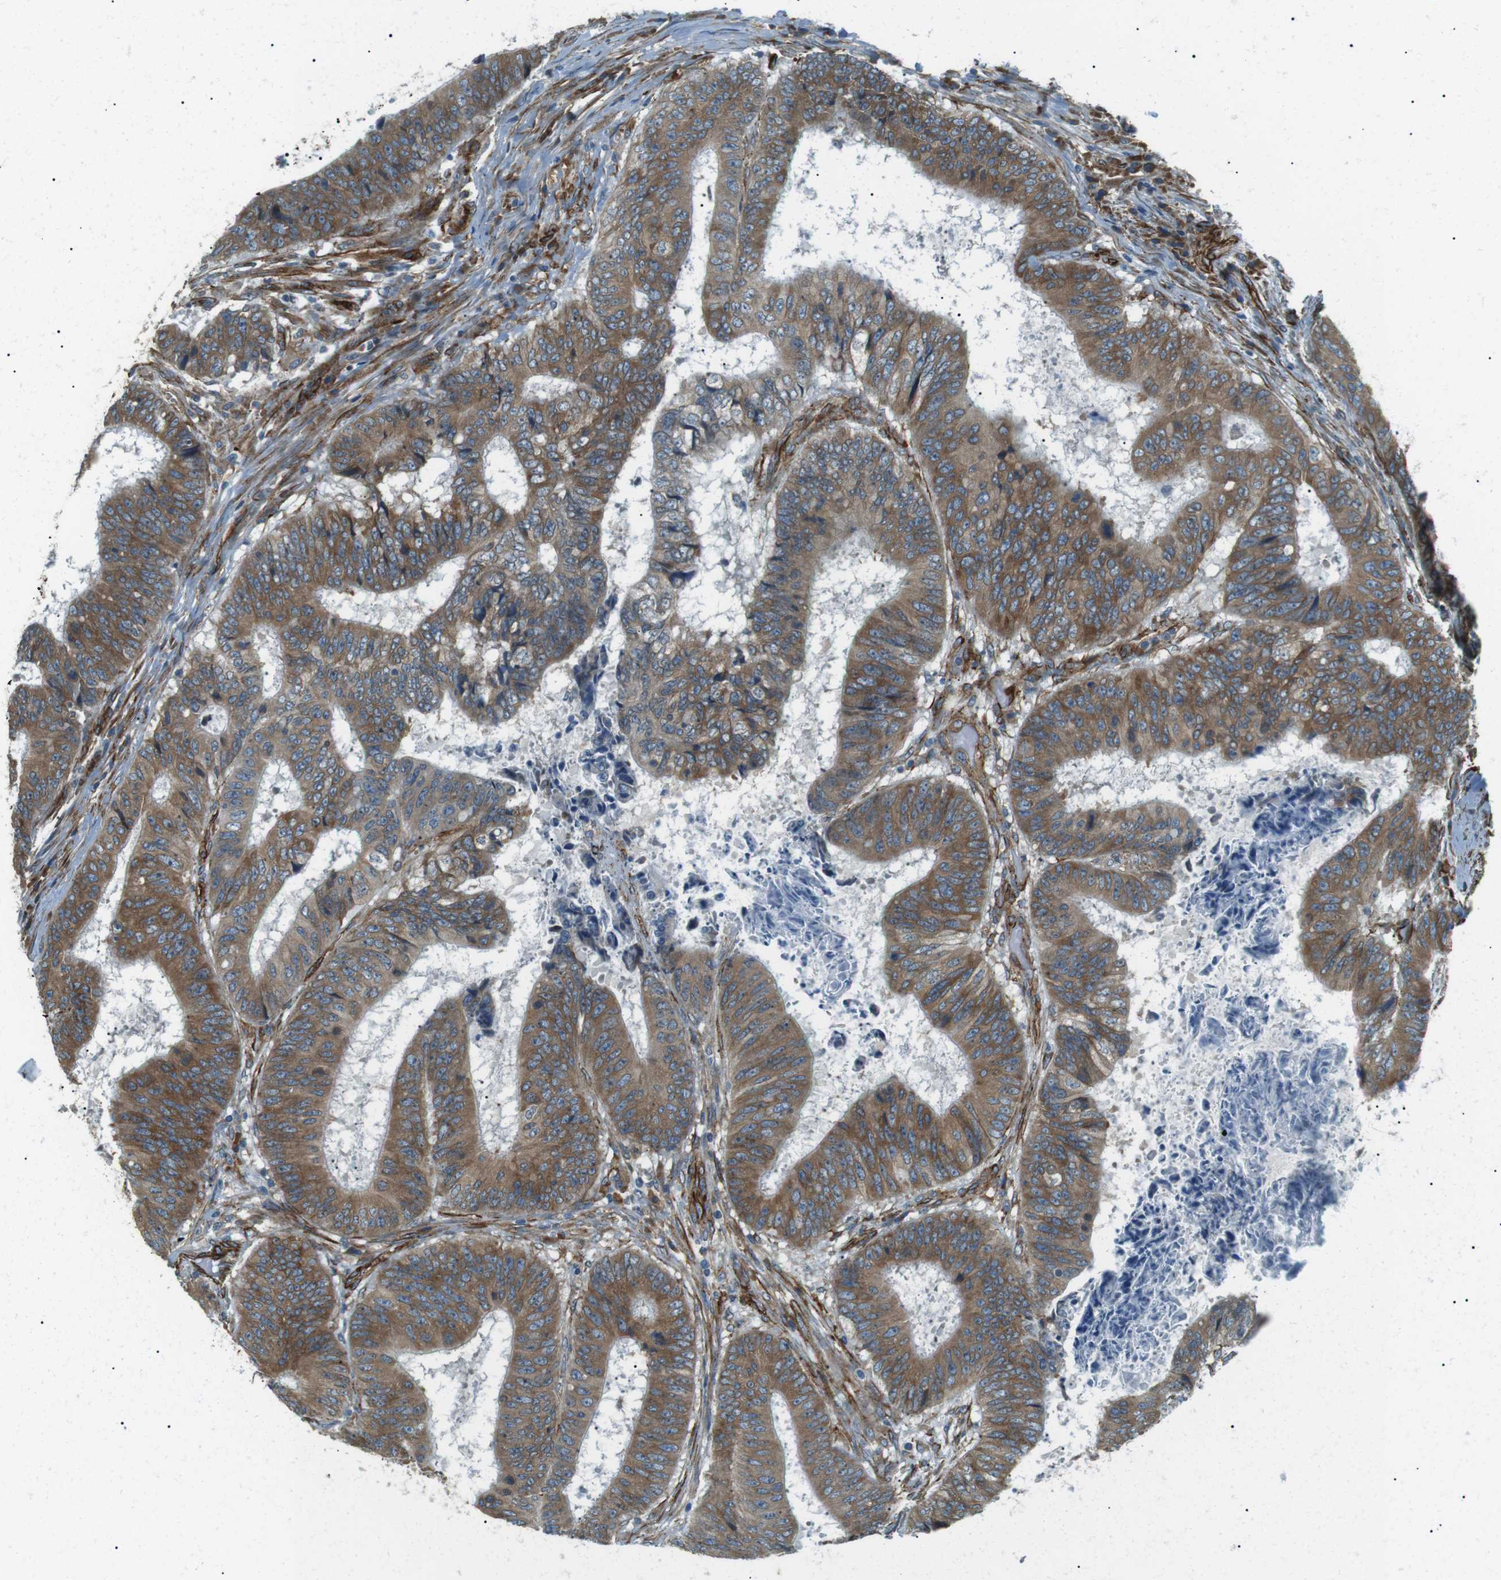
{"staining": {"intensity": "moderate", "quantity": ">75%", "location": "cytoplasmic/membranous"}, "tissue": "colorectal cancer", "cell_type": "Tumor cells", "image_type": "cancer", "snomed": [{"axis": "morphology", "description": "Adenocarcinoma, NOS"}, {"axis": "topography", "description": "Rectum"}], "caption": "A medium amount of moderate cytoplasmic/membranous expression is present in about >75% of tumor cells in colorectal adenocarcinoma tissue. (Brightfield microscopy of DAB IHC at high magnification).", "gene": "ODR4", "patient": {"sex": "male", "age": 72}}